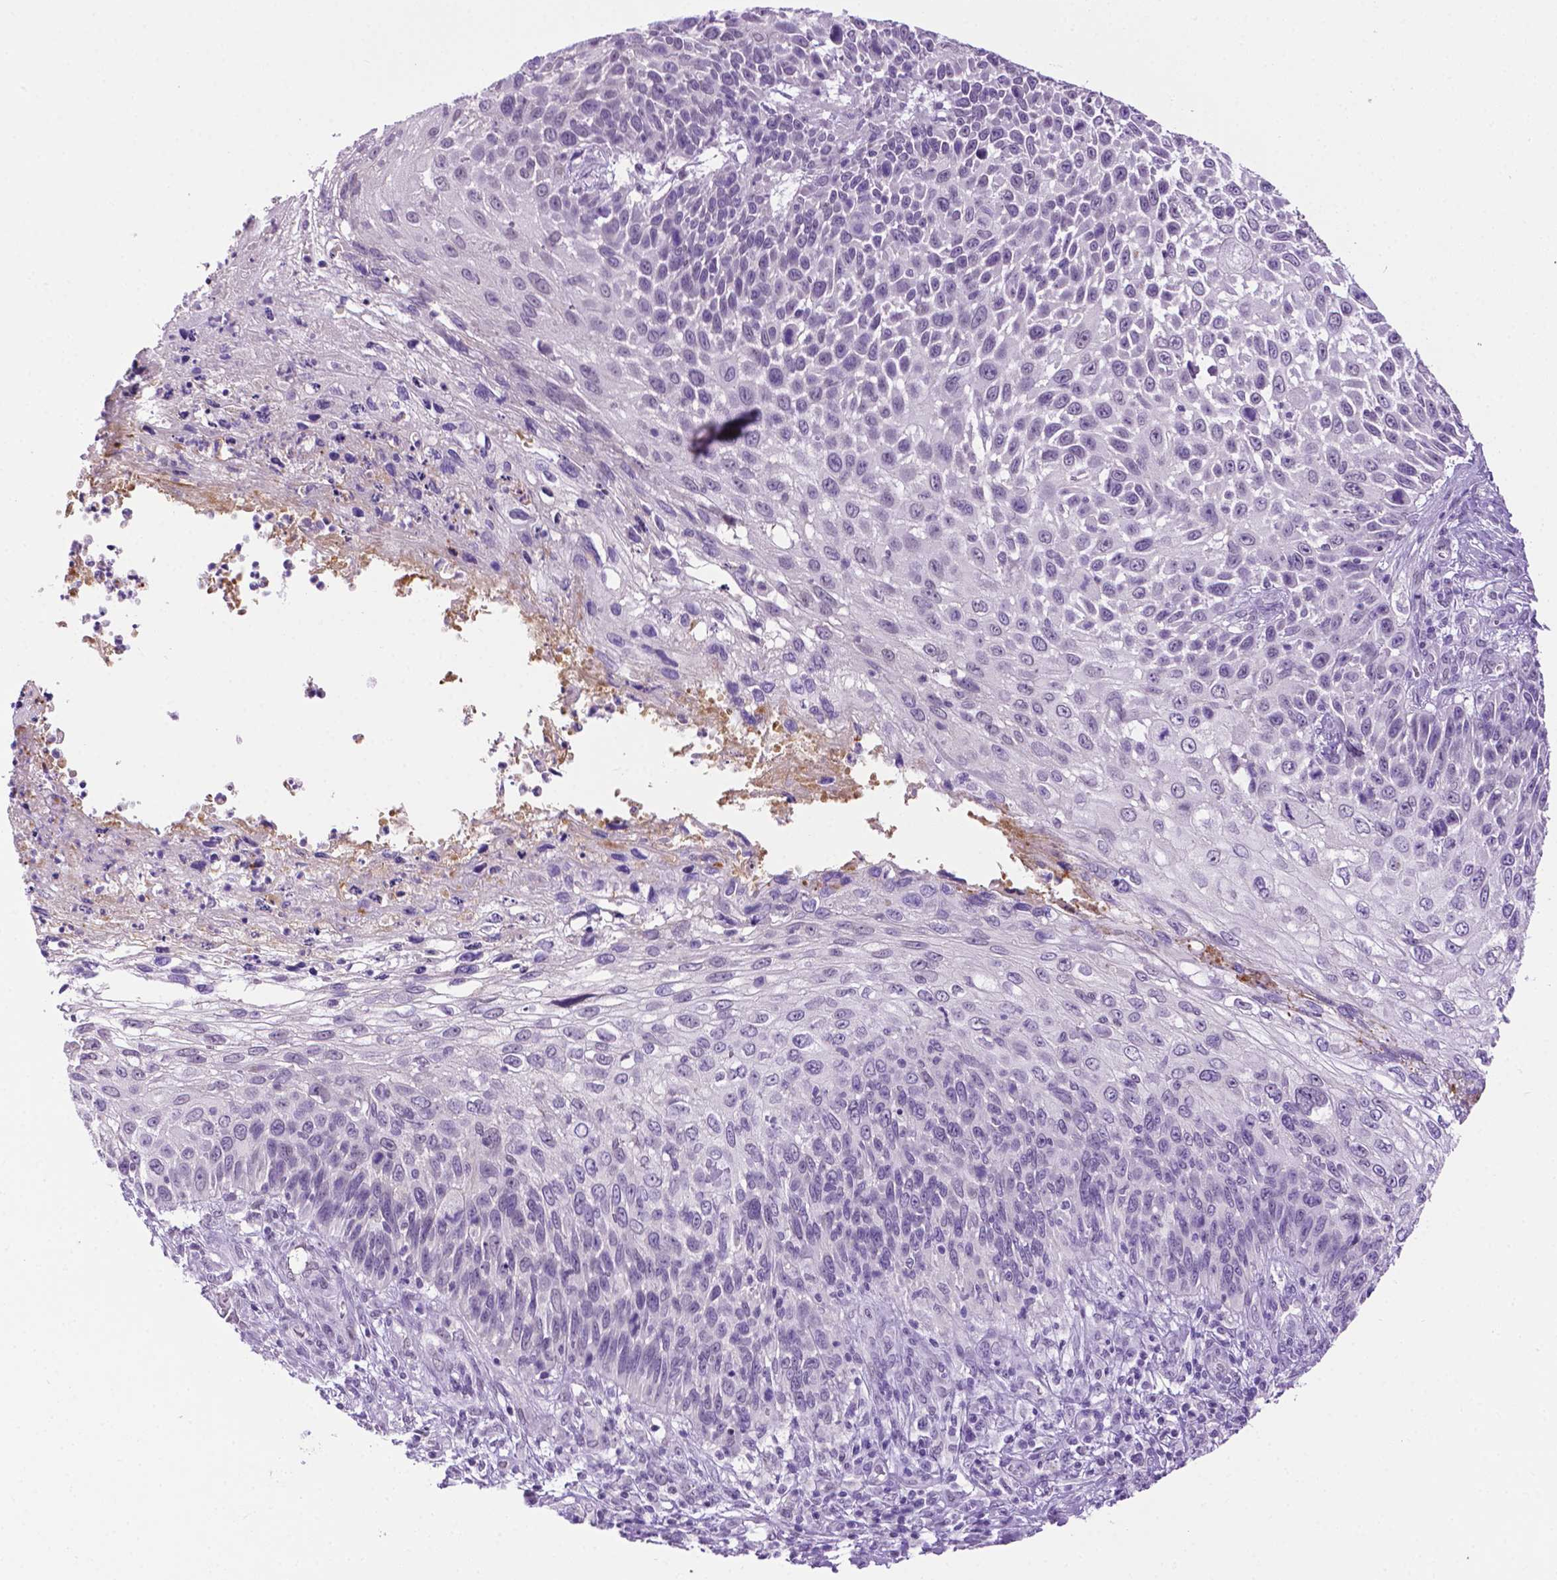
{"staining": {"intensity": "negative", "quantity": "none", "location": "none"}, "tissue": "skin cancer", "cell_type": "Tumor cells", "image_type": "cancer", "snomed": [{"axis": "morphology", "description": "Squamous cell carcinoma, NOS"}, {"axis": "topography", "description": "Skin"}], "caption": "Immunohistochemistry of skin cancer reveals no staining in tumor cells. The staining is performed using DAB brown chromogen with nuclei counter-stained in using hematoxylin.", "gene": "MMP27", "patient": {"sex": "male", "age": 92}}